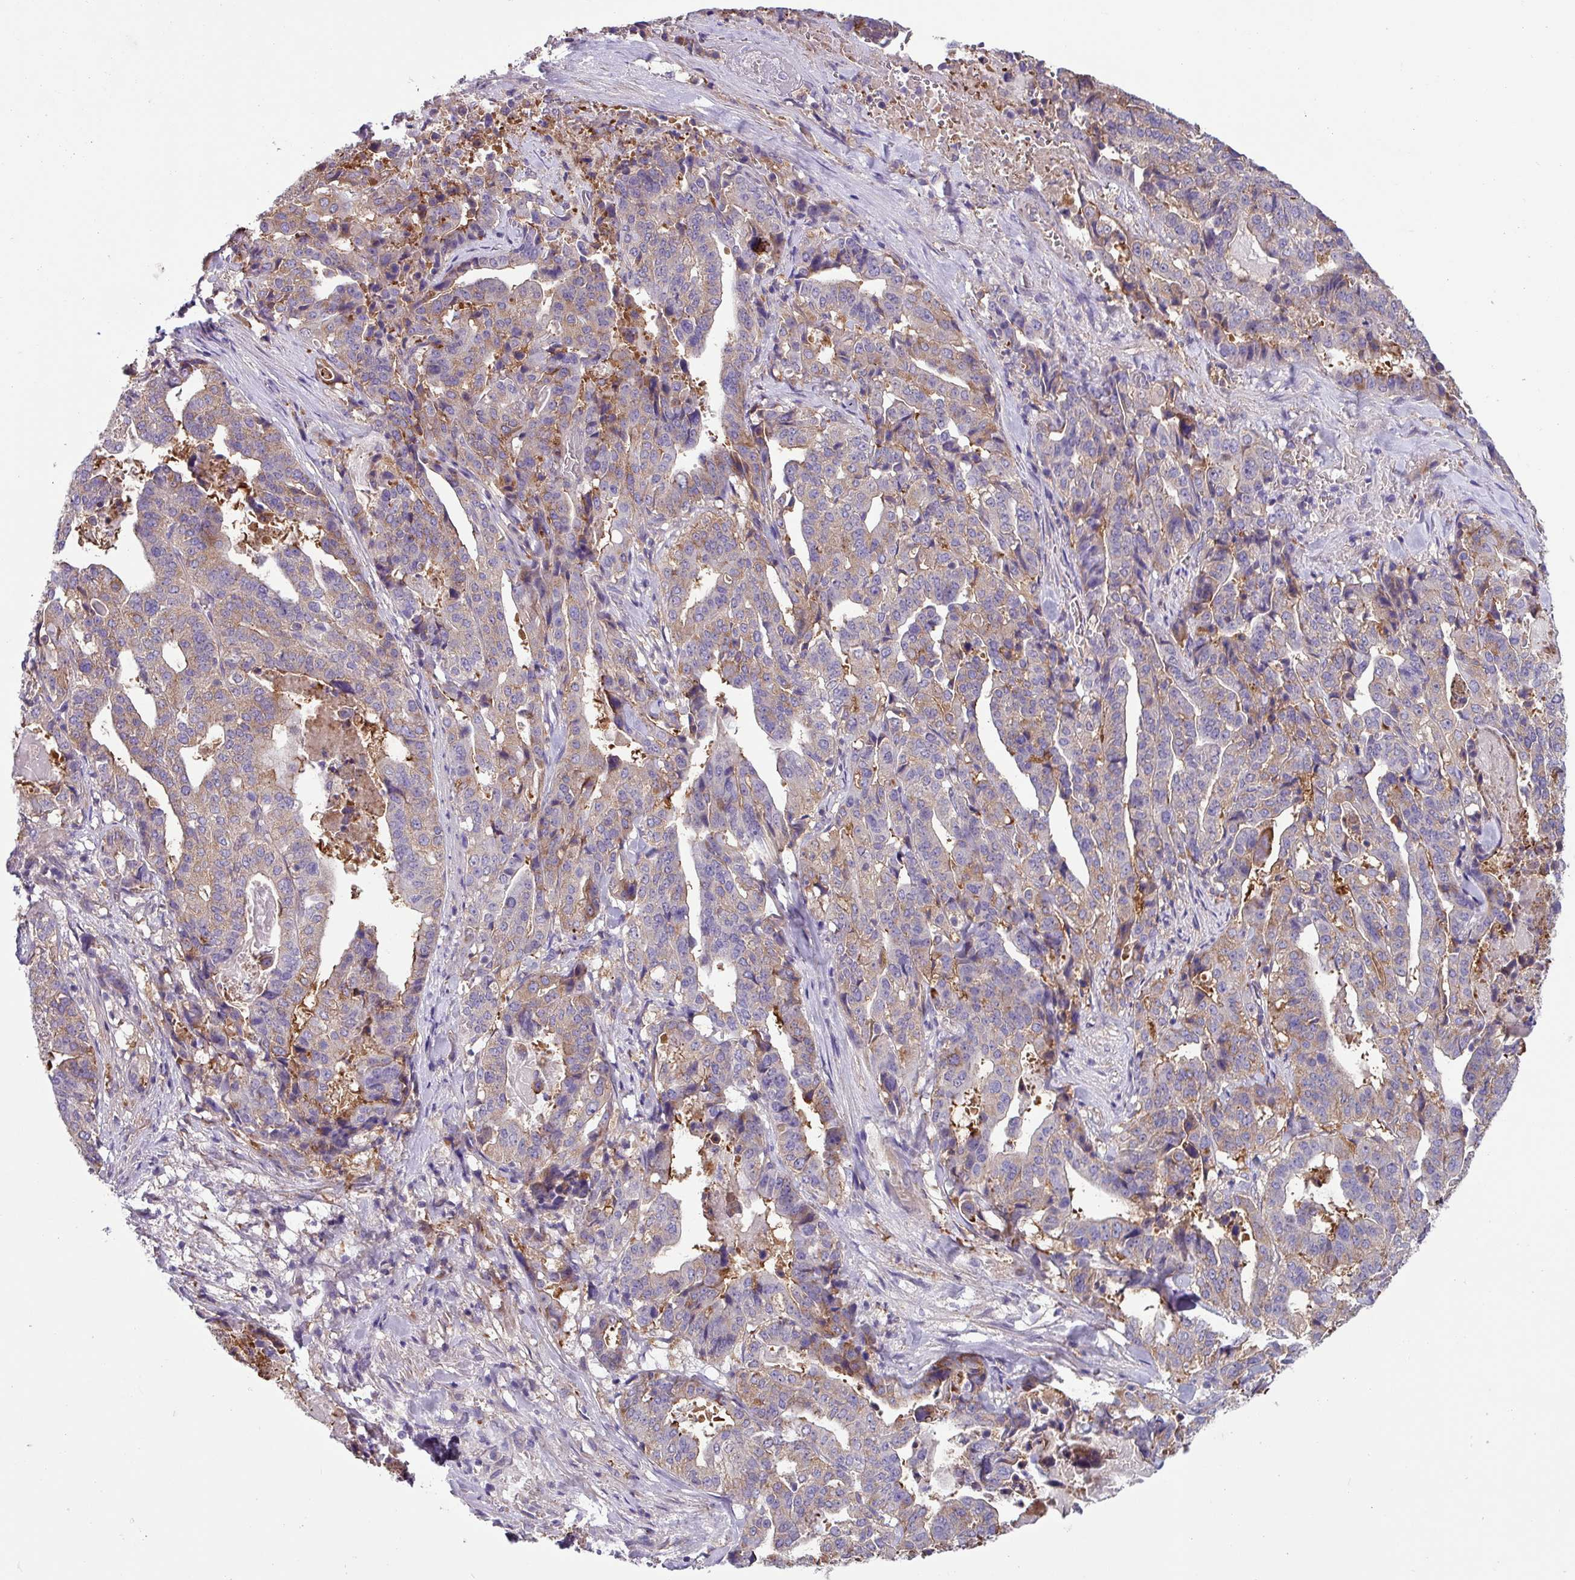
{"staining": {"intensity": "weak", "quantity": "25%-75%", "location": "cytoplasmic/membranous"}, "tissue": "stomach cancer", "cell_type": "Tumor cells", "image_type": "cancer", "snomed": [{"axis": "morphology", "description": "Adenocarcinoma, NOS"}, {"axis": "topography", "description": "Stomach"}], "caption": "This photomicrograph shows adenocarcinoma (stomach) stained with immunohistochemistry (IHC) to label a protein in brown. The cytoplasmic/membranous of tumor cells show weak positivity for the protein. Nuclei are counter-stained blue.", "gene": "SLC23A2", "patient": {"sex": "male", "age": 48}}